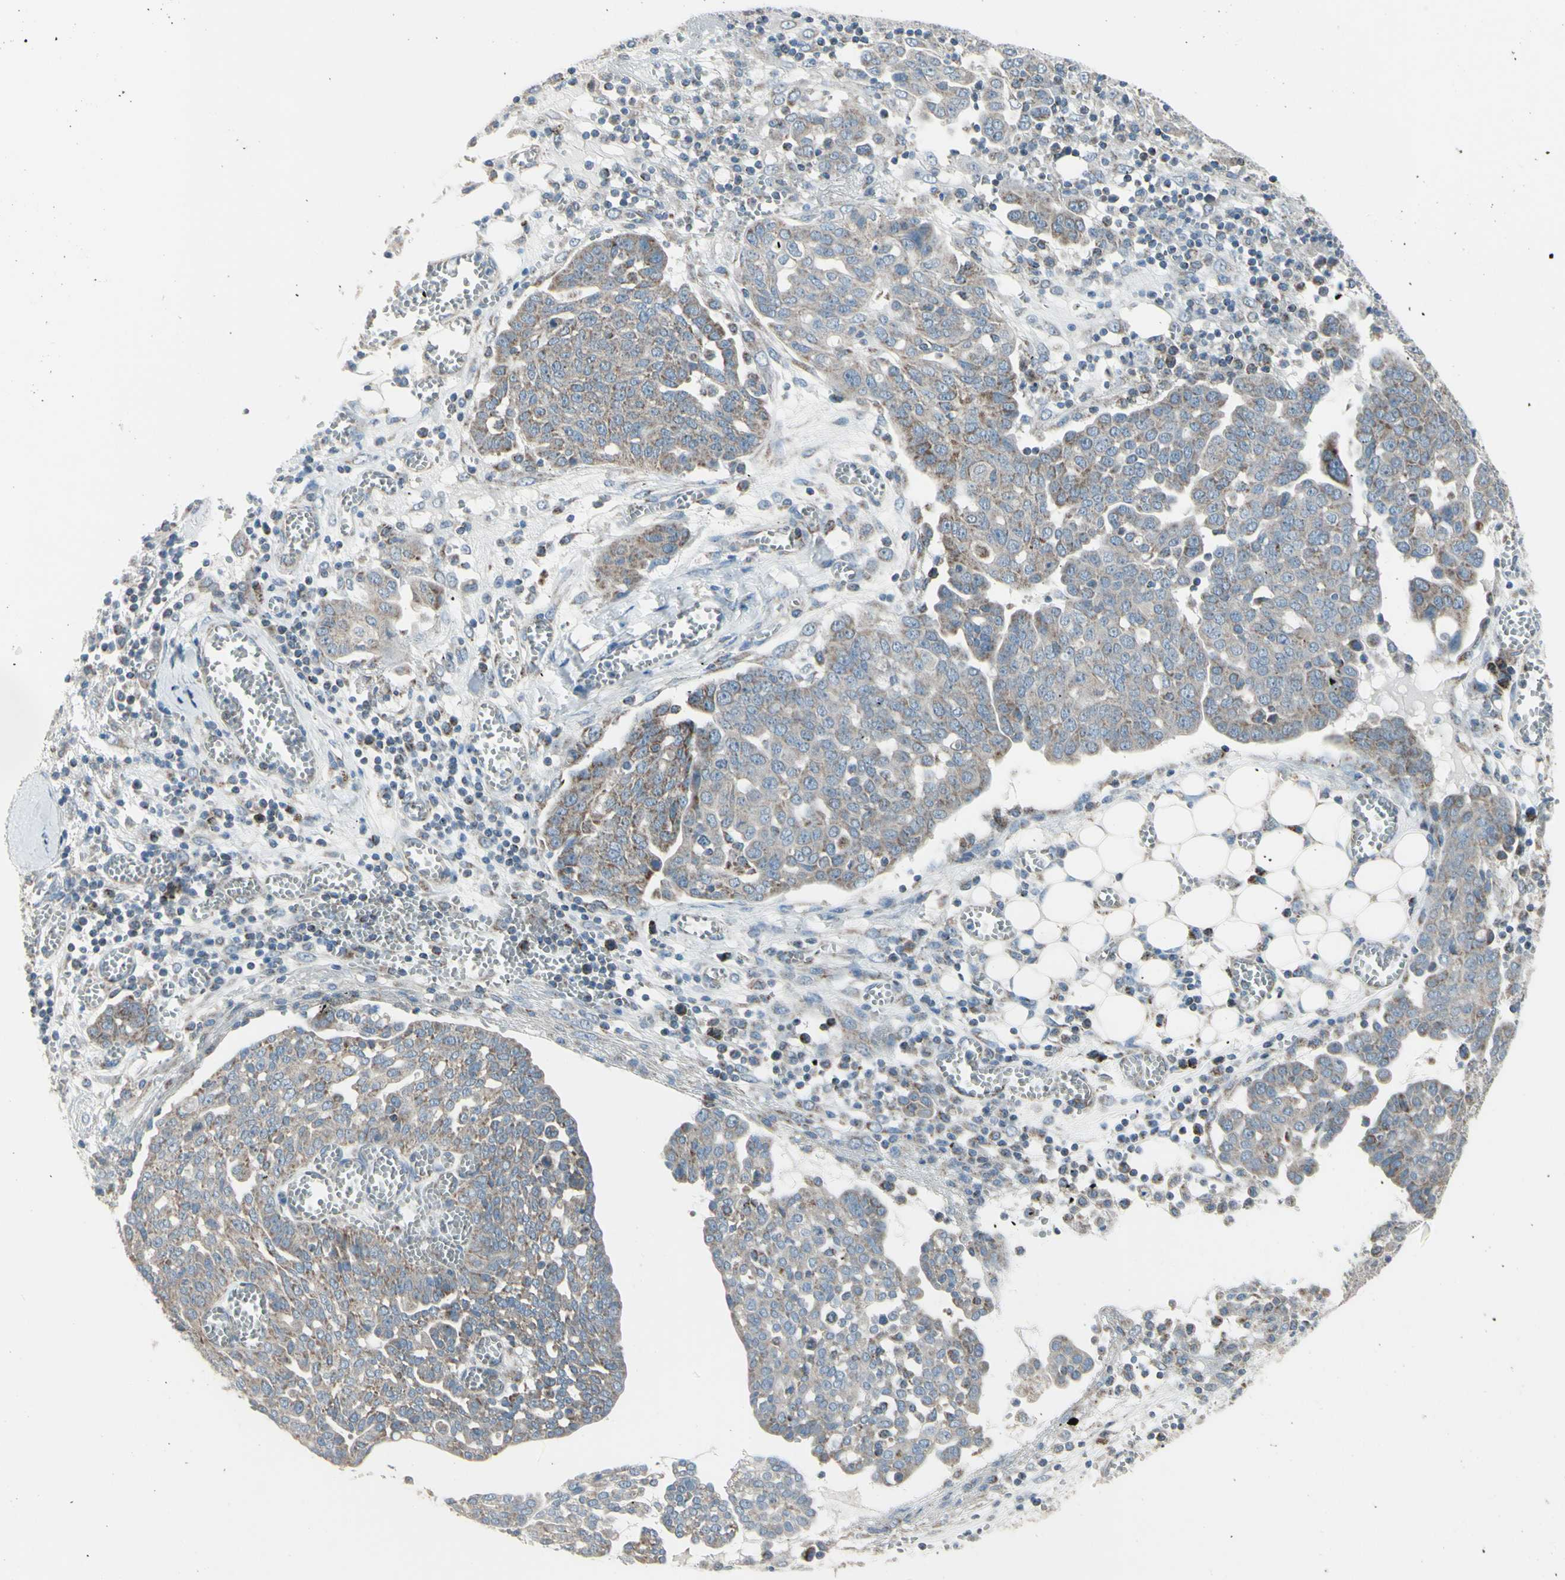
{"staining": {"intensity": "weak", "quantity": "25%-75%", "location": "cytoplasmic/membranous"}, "tissue": "ovarian cancer", "cell_type": "Tumor cells", "image_type": "cancer", "snomed": [{"axis": "morphology", "description": "Cystadenocarcinoma, serous, NOS"}, {"axis": "topography", "description": "Soft tissue"}, {"axis": "topography", "description": "Ovary"}], "caption": "Protein staining of ovarian cancer (serous cystadenocarcinoma) tissue demonstrates weak cytoplasmic/membranous expression in about 25%-75% of tumor cells. (DAB IHC with brightfield microscopy, high magnification).", "gene": "FAM171B", "patient": {"sex": "female", "age": 57}}